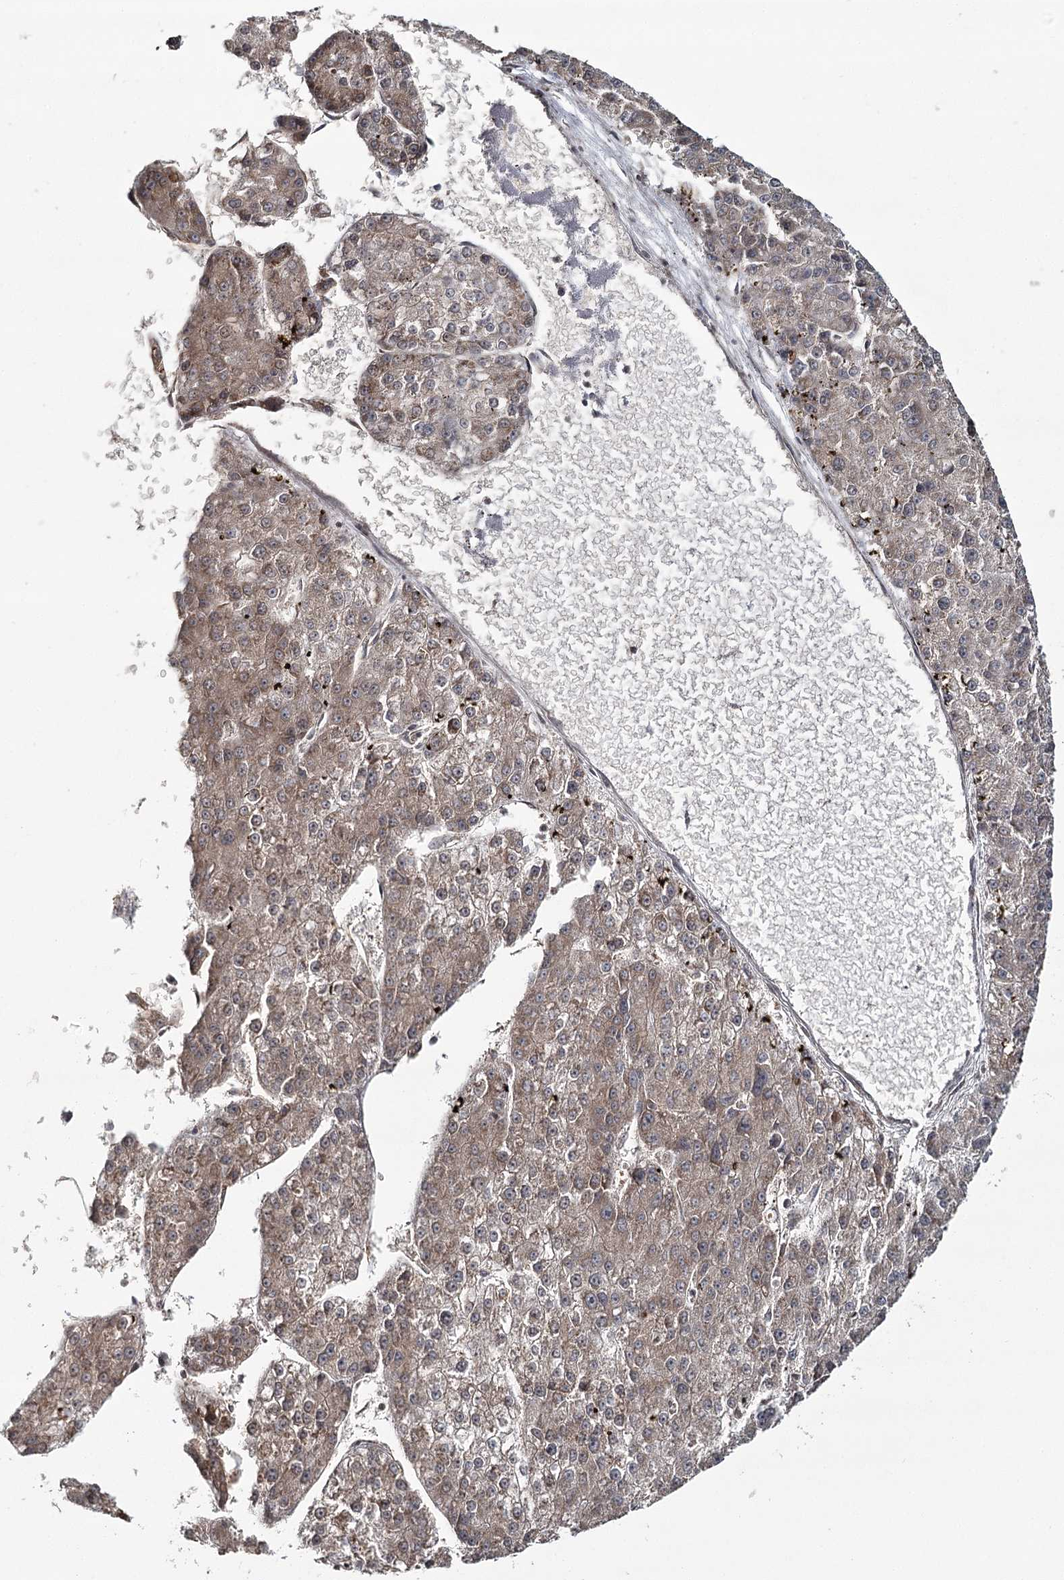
{"staining": {"intensity": "weak", "quantity": ">75%", "location": "cytoplasmic/membranous"}, "tissue": "liver cancer", "cell_type": "Tumor cells", "image_type": "cancer", "snomed": [{"axis": "morphology", "description": "Carcinoma, Hepatocellular, NOS"}, {"axis": "topography", "description": "Liver"}], "caption": "Tumor cells display low levels of weak cytoplasmic/membranous positivity in approximately >75% of cells in human hepatocellular carcinoma (liver).", "gene": "OTUD4", "patient": {"sex": "female", "age": 73}}